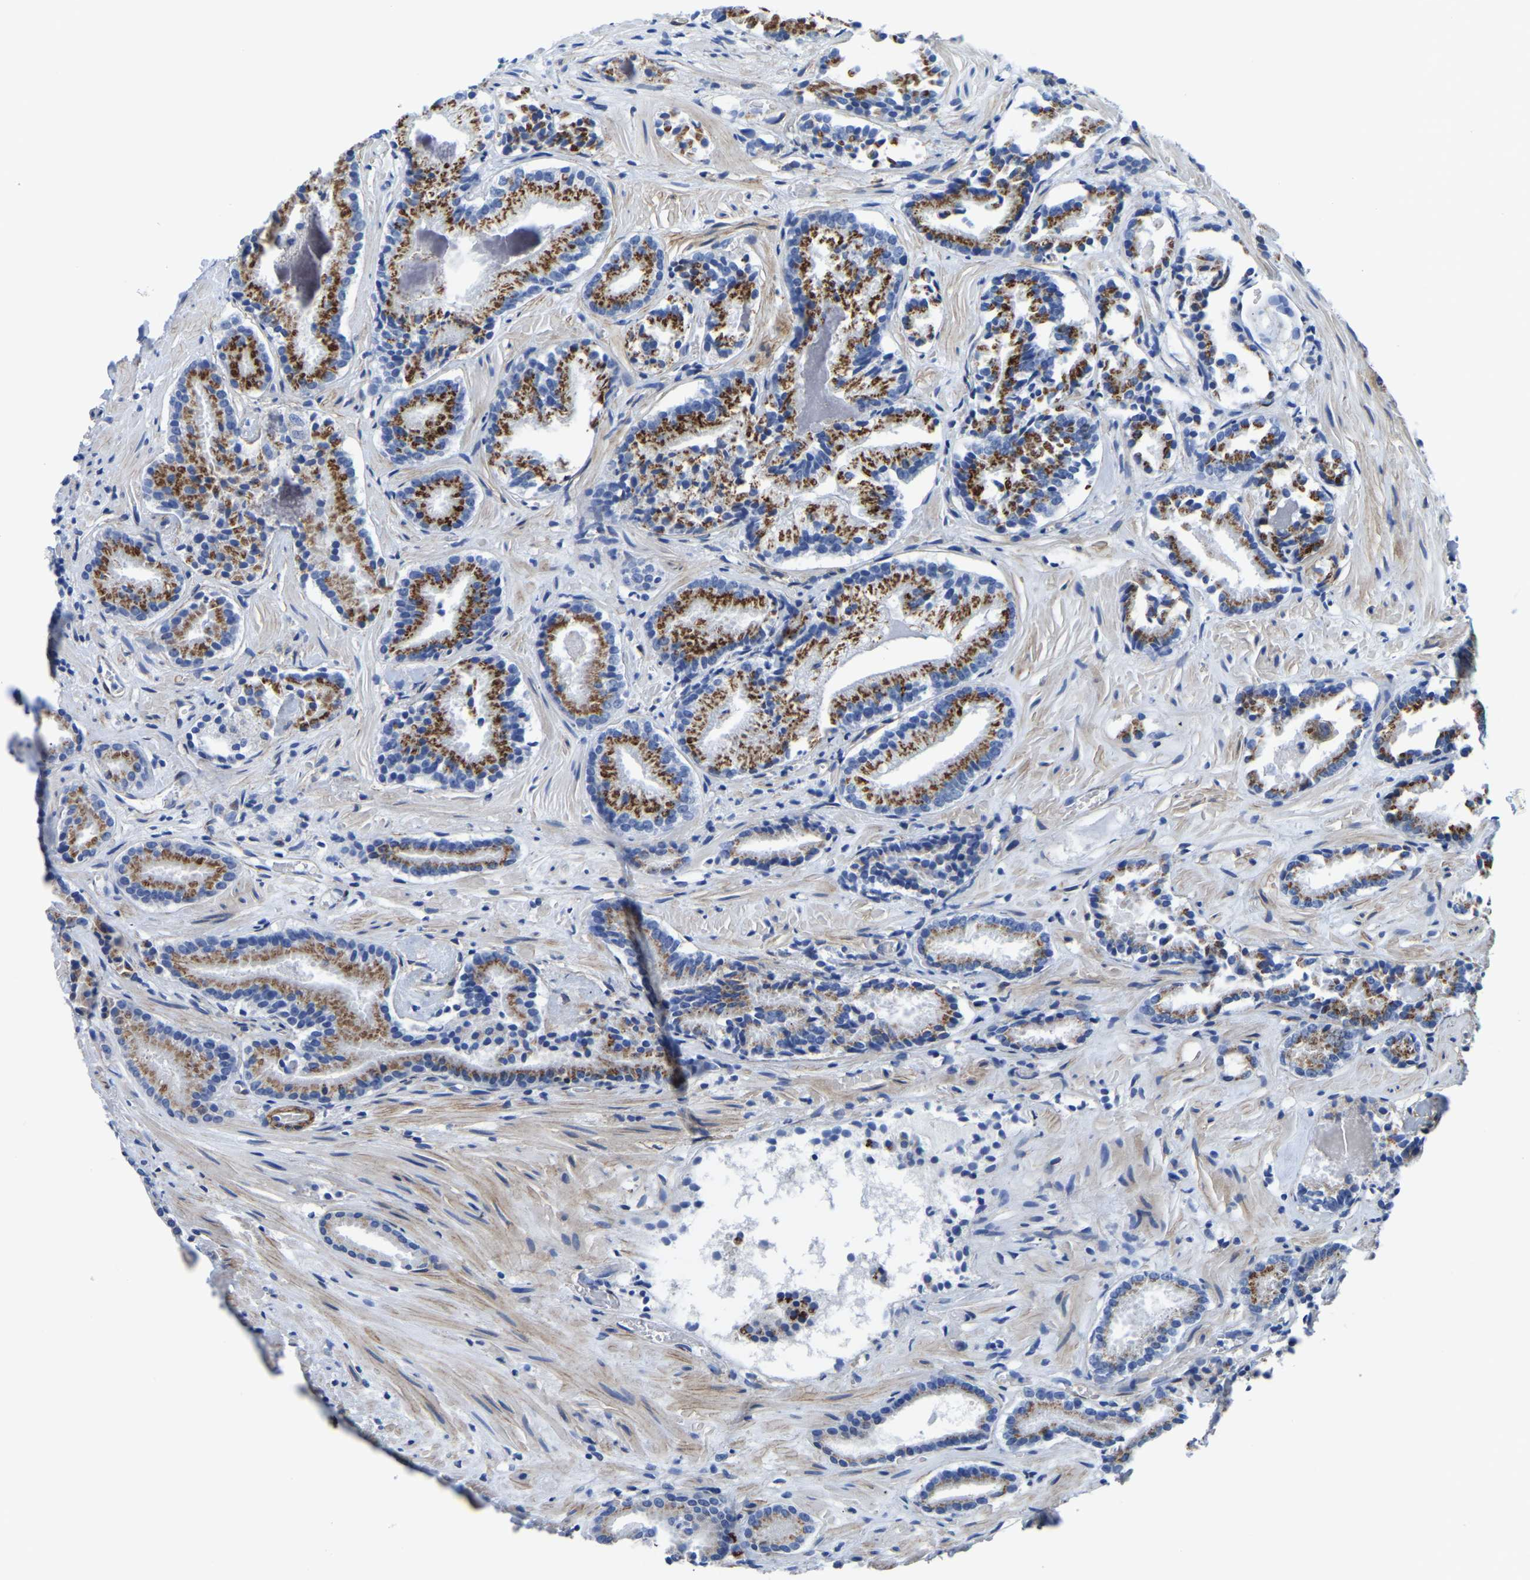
{"staining": {"intensity": "moderate", "quantity": ">75%", "location": "cytoplasmic/membranous"}, "tissue": "prostate cancer", "cell_type": "Tumor cells", "image_type": "cancer", "snomed": [{"axis": "morphology", "description": "Adenocarcinoma, Low grade"}, {"axis": "topography", "description": "Prostate"}], "caption": "This micrograph shows prostate adenocarcinoma (low-grade) stained with IHC to label a protein in brown. The cytoplasmic/membranous of tumor cells show moderate positivity for the protein. Nuclei are counter-stained blue.", "gene": "SLC45A3", "patient": {"sex": "male", "age": 51}}